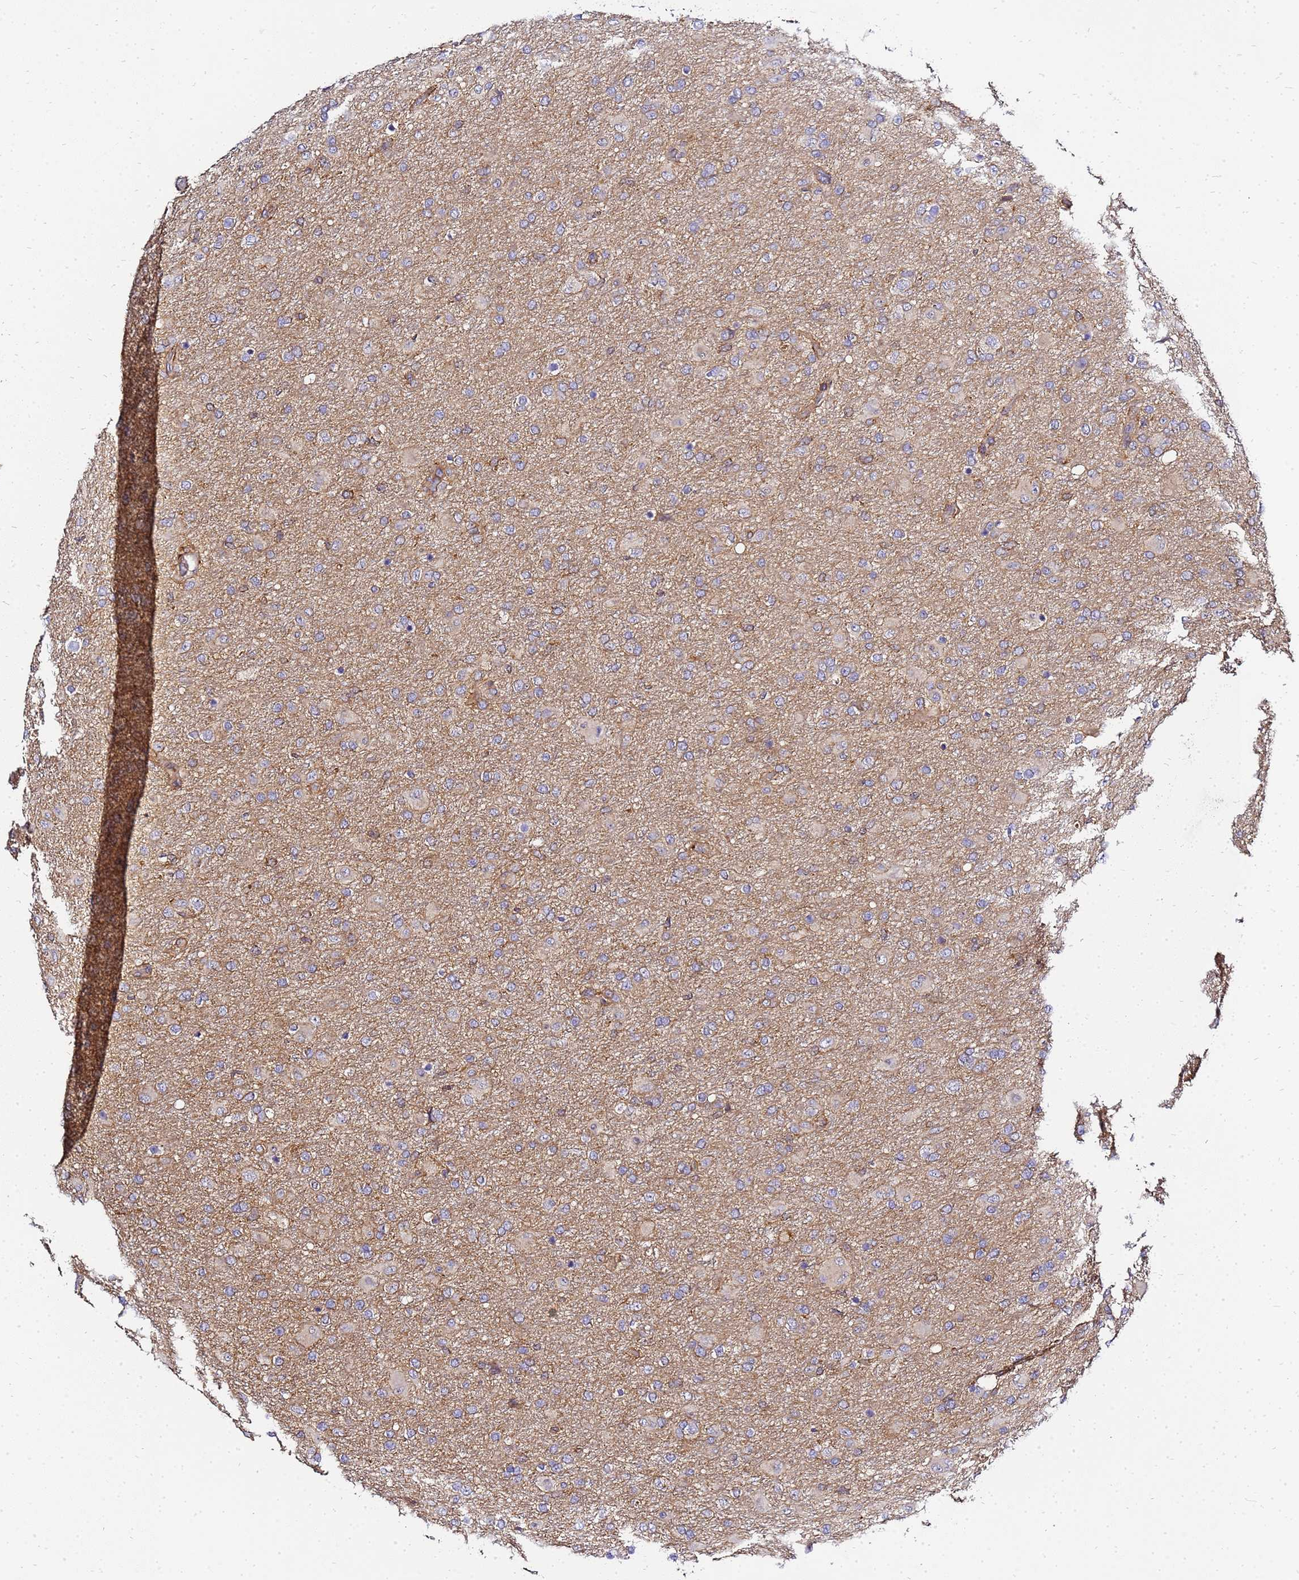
{"staining": {"intensity": "weak", "quantity": "<25%", "location": "cytoplasmic/membranous"}, "tissue": "glioma", "cell_type": "Tumor cells", "image_type": "cancer", "snomed": [{"axis": "morphology", "description": "Glioma, malignant, Low grade"}, {"axis": "topography", "description": "Brain"}], "caption": "Immunohistochemical staining of human glioma demonstrates no significant positivity in tumor cells.", "gene": "ADPGK", "patient": {"sex": "male", "age": 65}}